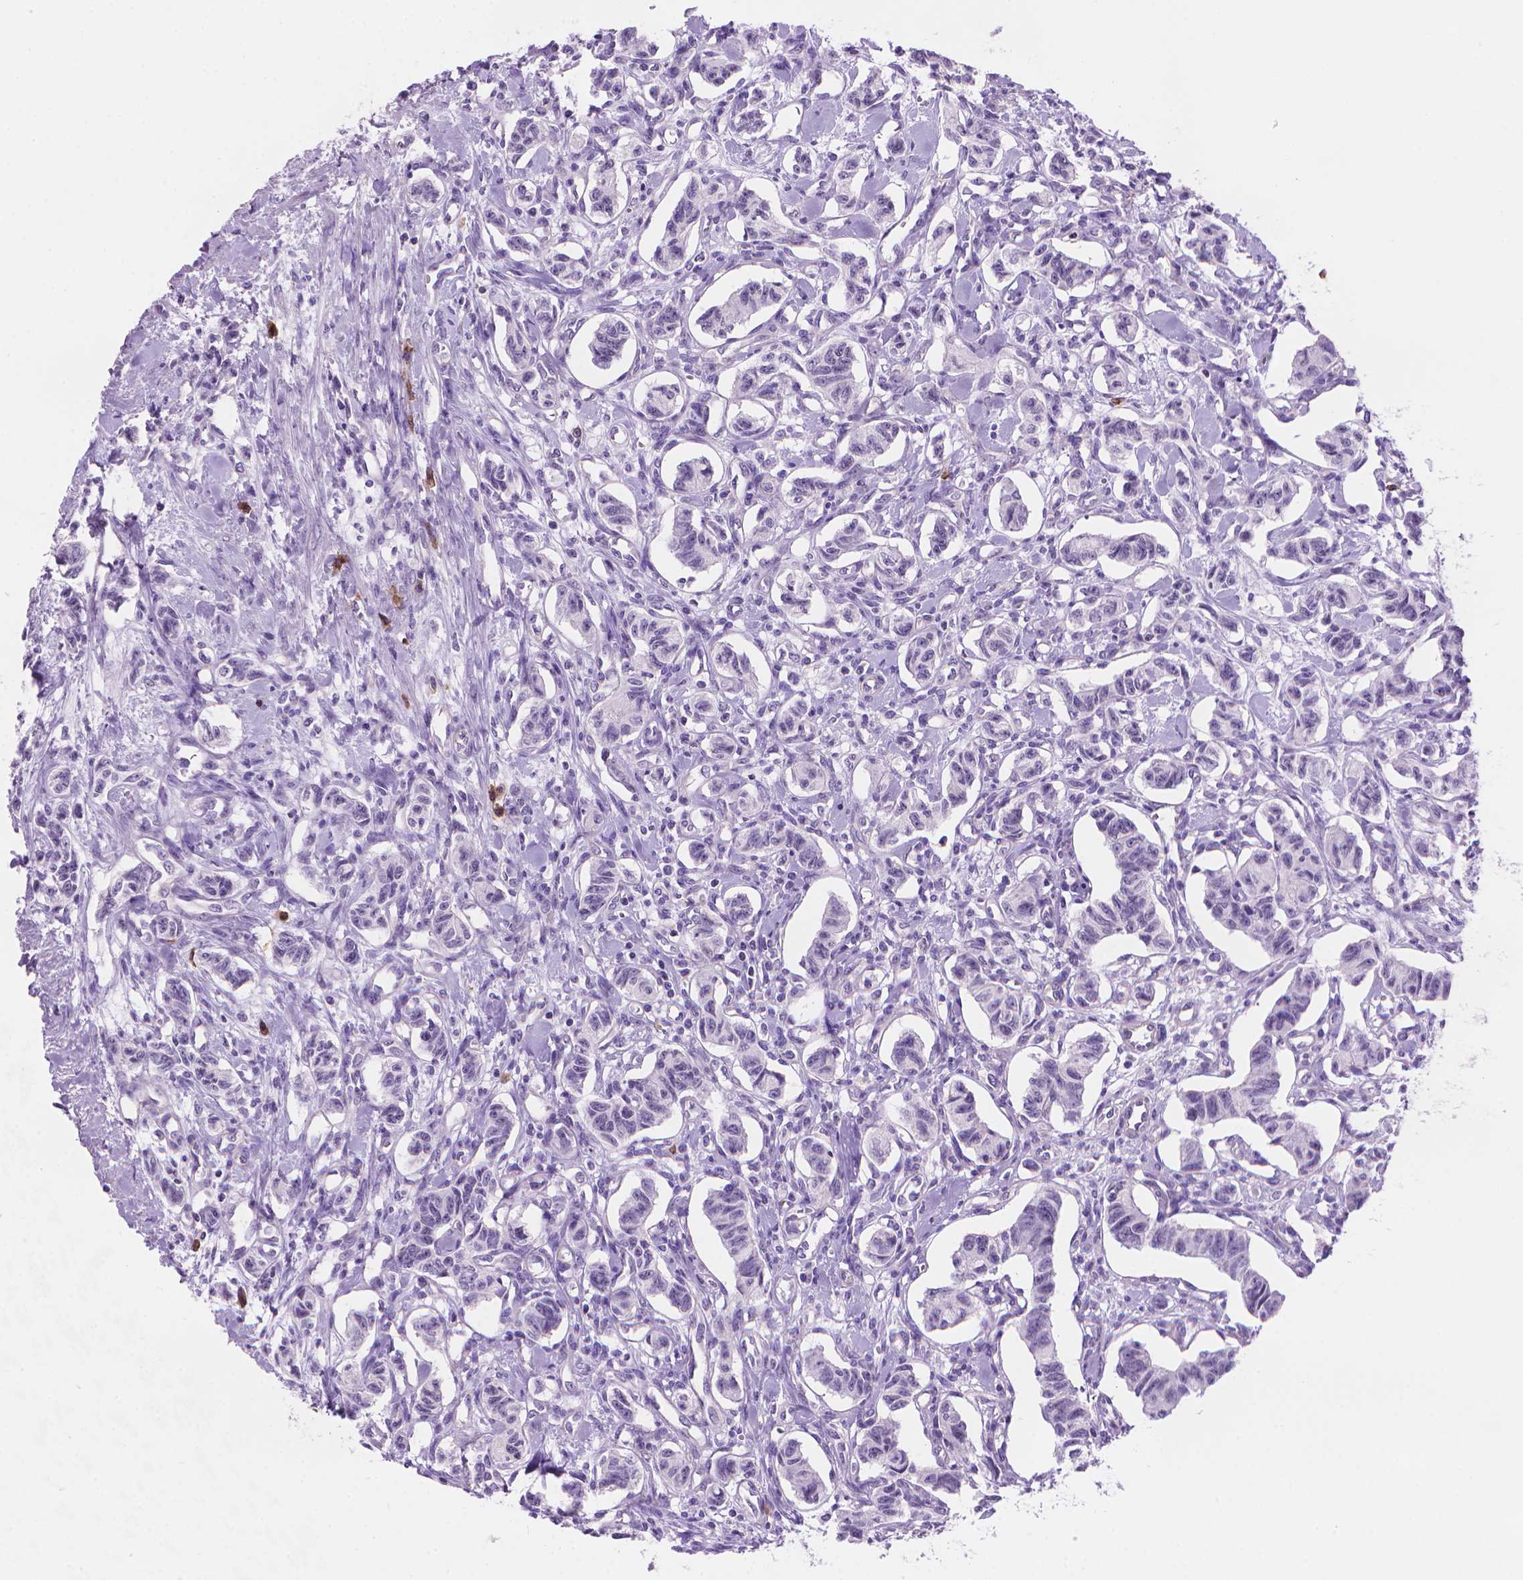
{"staining": {"intensity": "negative", "quantity": "none", "location": "none"}, "tissue": "carcinoid", "cell_type": "Tumor cells", "image_type": "cancer", "snomed": [{"axis": "morphology", "description": "Carcinoid, malignant, NOS"}, {"axis": "topography", "description": "Kidney"}], "caption": "Tumor cells are negative for brown protein staining in malignant carcinoid.", "gene": "TMEM184A", "patient": {"sex": "female", "age": 41}}